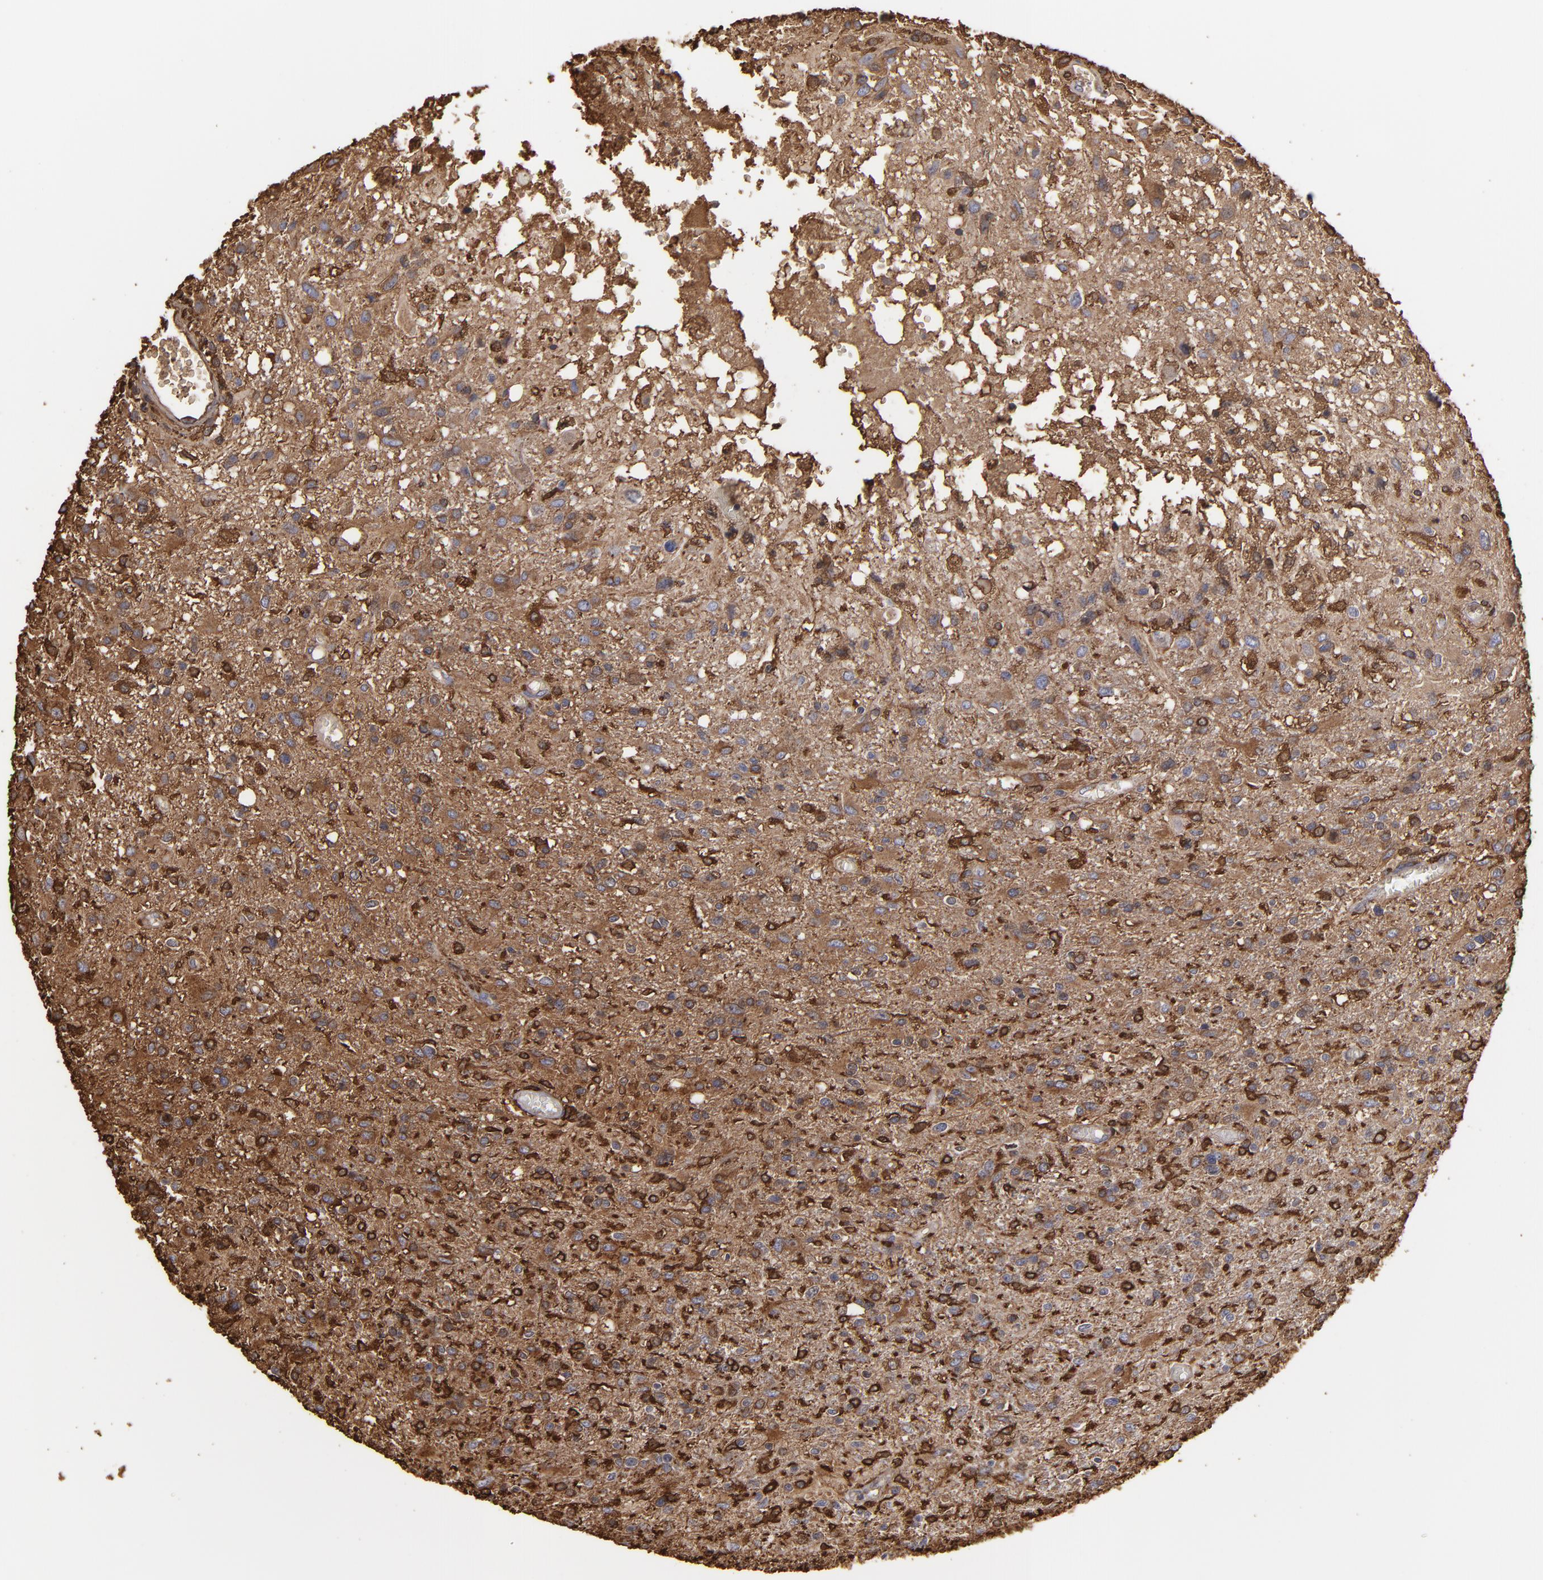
{"staining": {"intensity": "strong", "quantity": ">75%", "location": "cytoplasmic/membranous"}, "tissue": "glioma", "cell_type": "Tumor cells", "image_type": "cancer", "snomed": [{"axis": "morphology", "description": "Glioma, malignant, High grade"}, {"axis": "topography", "description": "Cerebral cortex"}], "caption": "IHC histopathology image of human malignant glioma (high-grade) stained for a protein (brown), which shows high levels of strong cytoplasmic/membranous staining in about >75% of tumor cells.", "gene": "ODC1", "patient": {"sex": "male", "age": 76}}